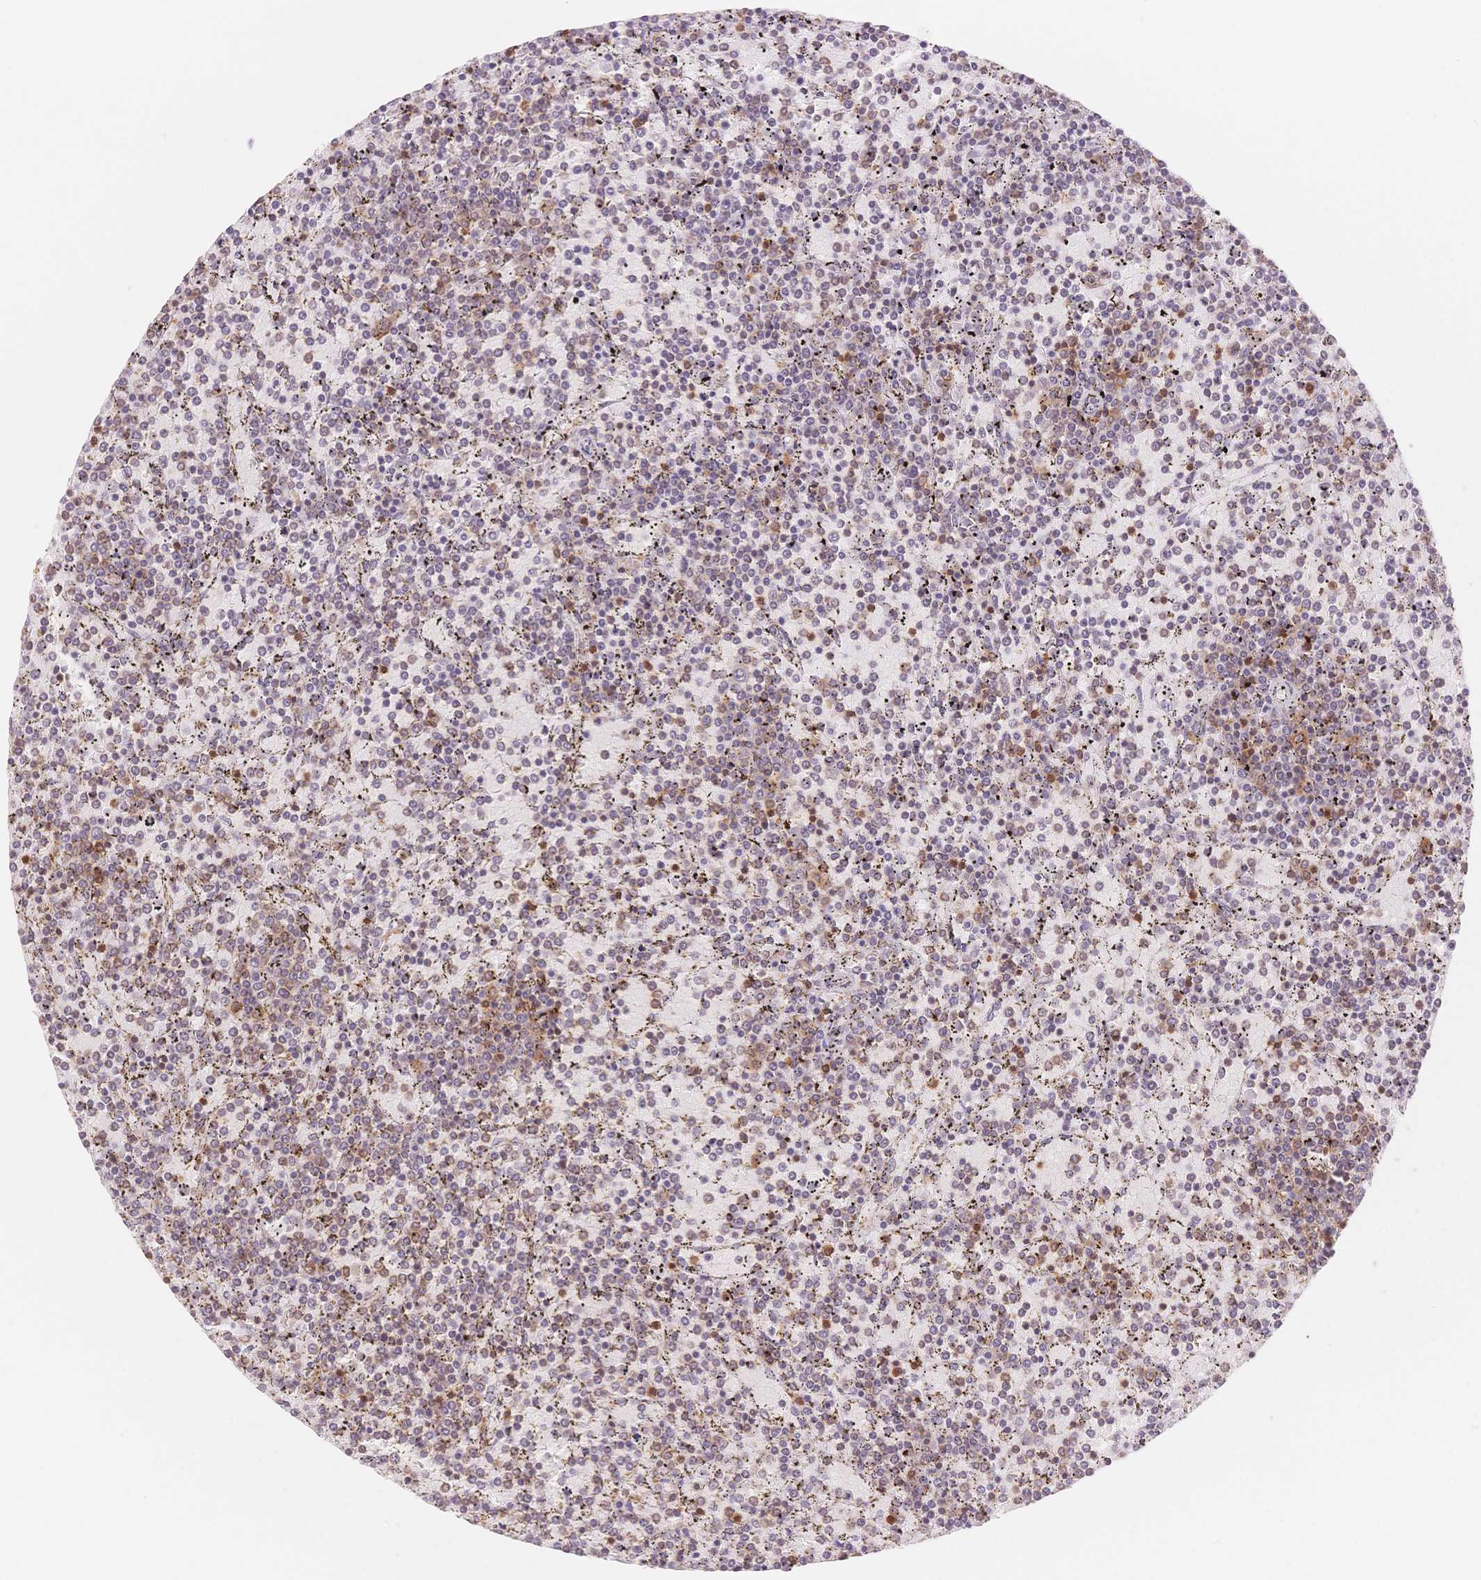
{"staining": {"intensity": "negative", "quantity": "none", "location": "none"}, "tissue": "lymphoma", "cell_type": "Tumor cells", "image_type": "cancer", "snomed": [{"axis": "morphology", "description": "Malignant lymphoma, non-Hodgkin's type, Low grade"}, {"axis": "topography", "description": "Spleen"}], "caption": "This histopathology image is of low-grade malignant lymphoma, non-Hodgkin's type stained with IHC to label a protein in brown with the nuclei are counter-stained blue. There is no positivity in tumor cells.", "gene": "STK39", "patient": {"sex": "female", "age": 77}}